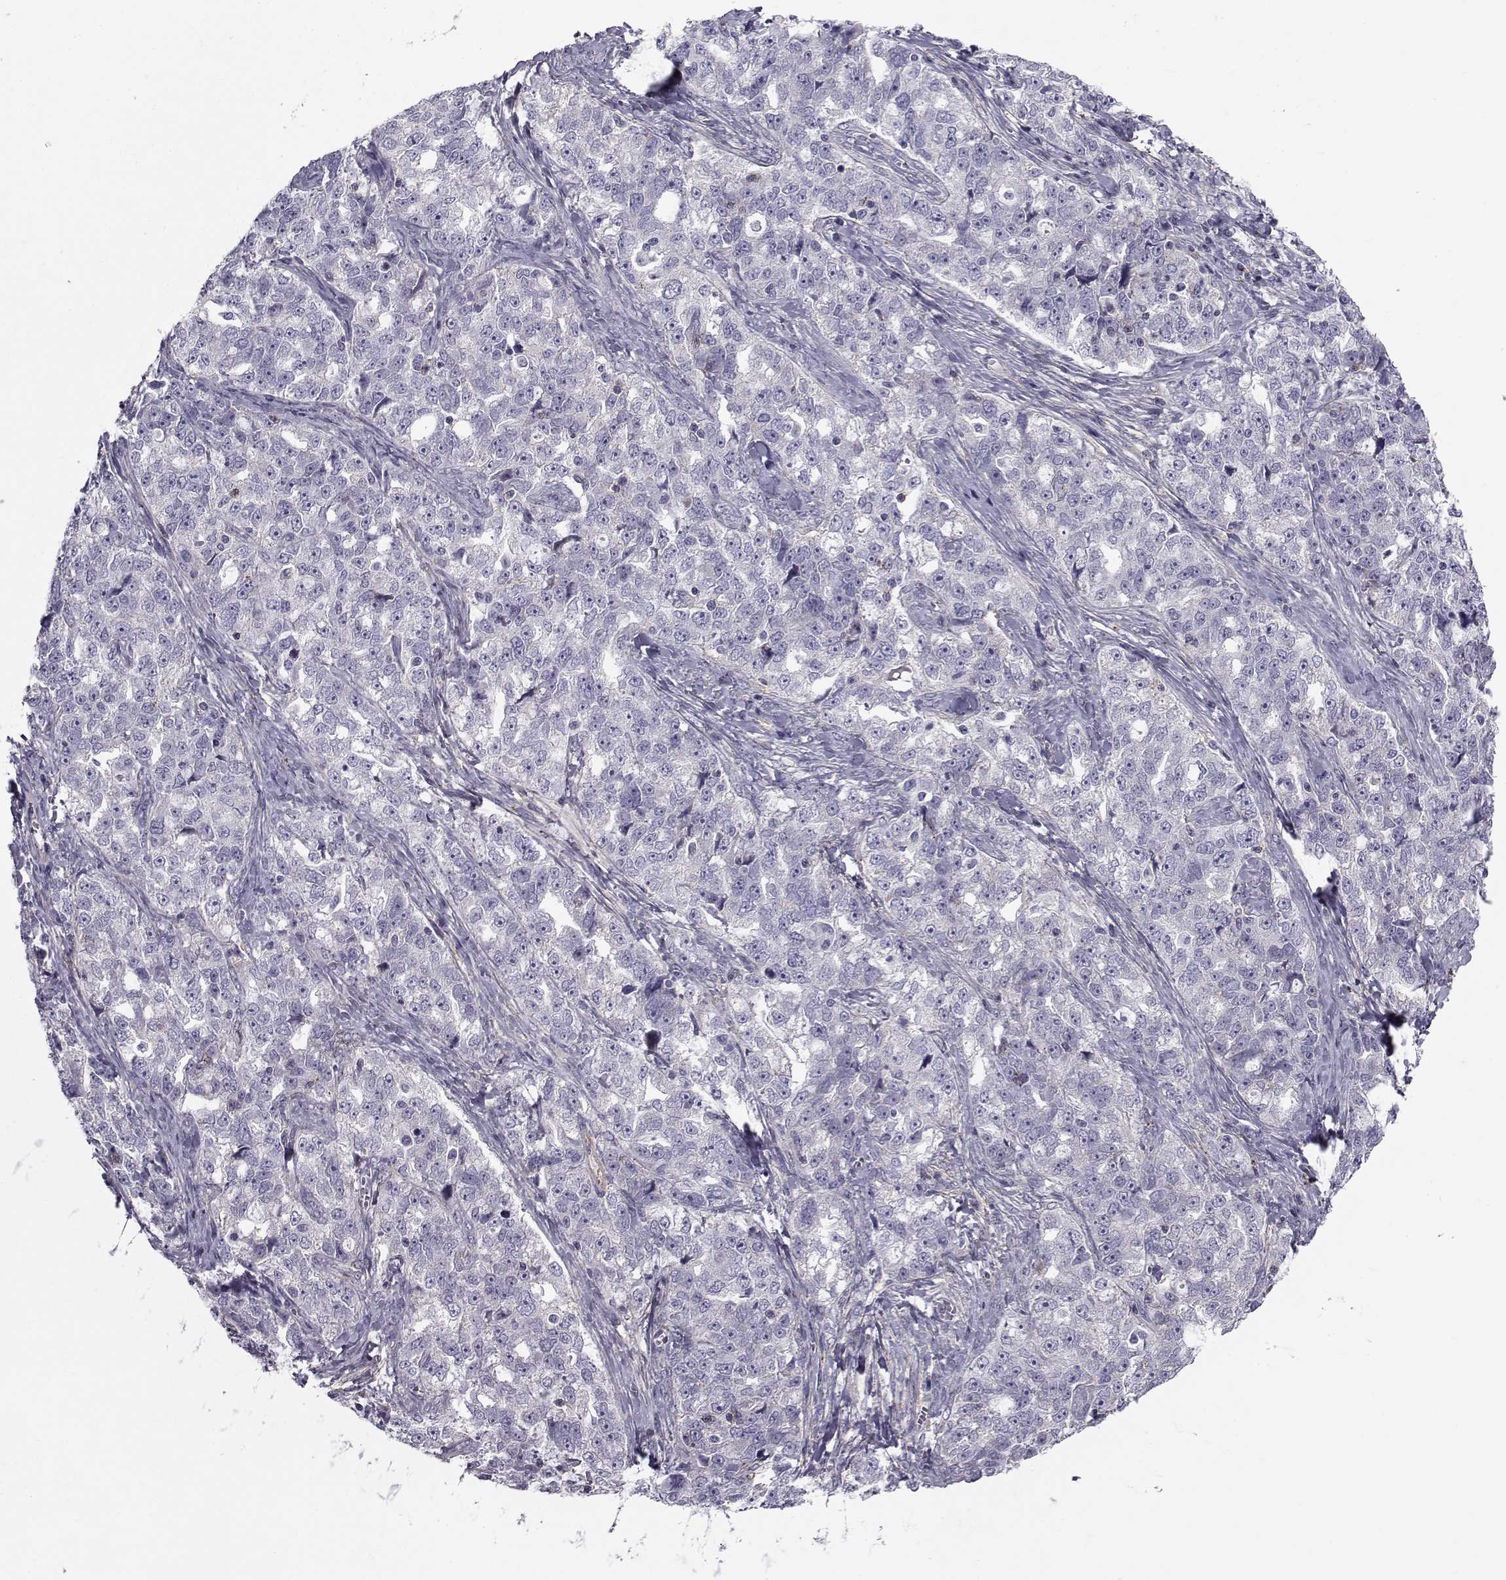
{"staining": {"intensity": "negative", "quantity": "none", "location": "none"}, "tissue": "ovarian cancer", "cell_type": "Tumor cells", "image_type": "cancer", "snomed": [{"axis": "morphology", "description": "Cystadenocarcinoma, serous, NOS"}, {"axis": "topography", "description": "Ovary"}], "caption": "Tumor cells are negative for protein expression in human ovarian serous cystadenocarcinoma. (DAB (3,3'-diaminobenzidine) immunohistochemistry visualized using brightfield microscopy, high magnification).", "gene": "LRRC27", "patient": {"sex": "female", "age": 51}}